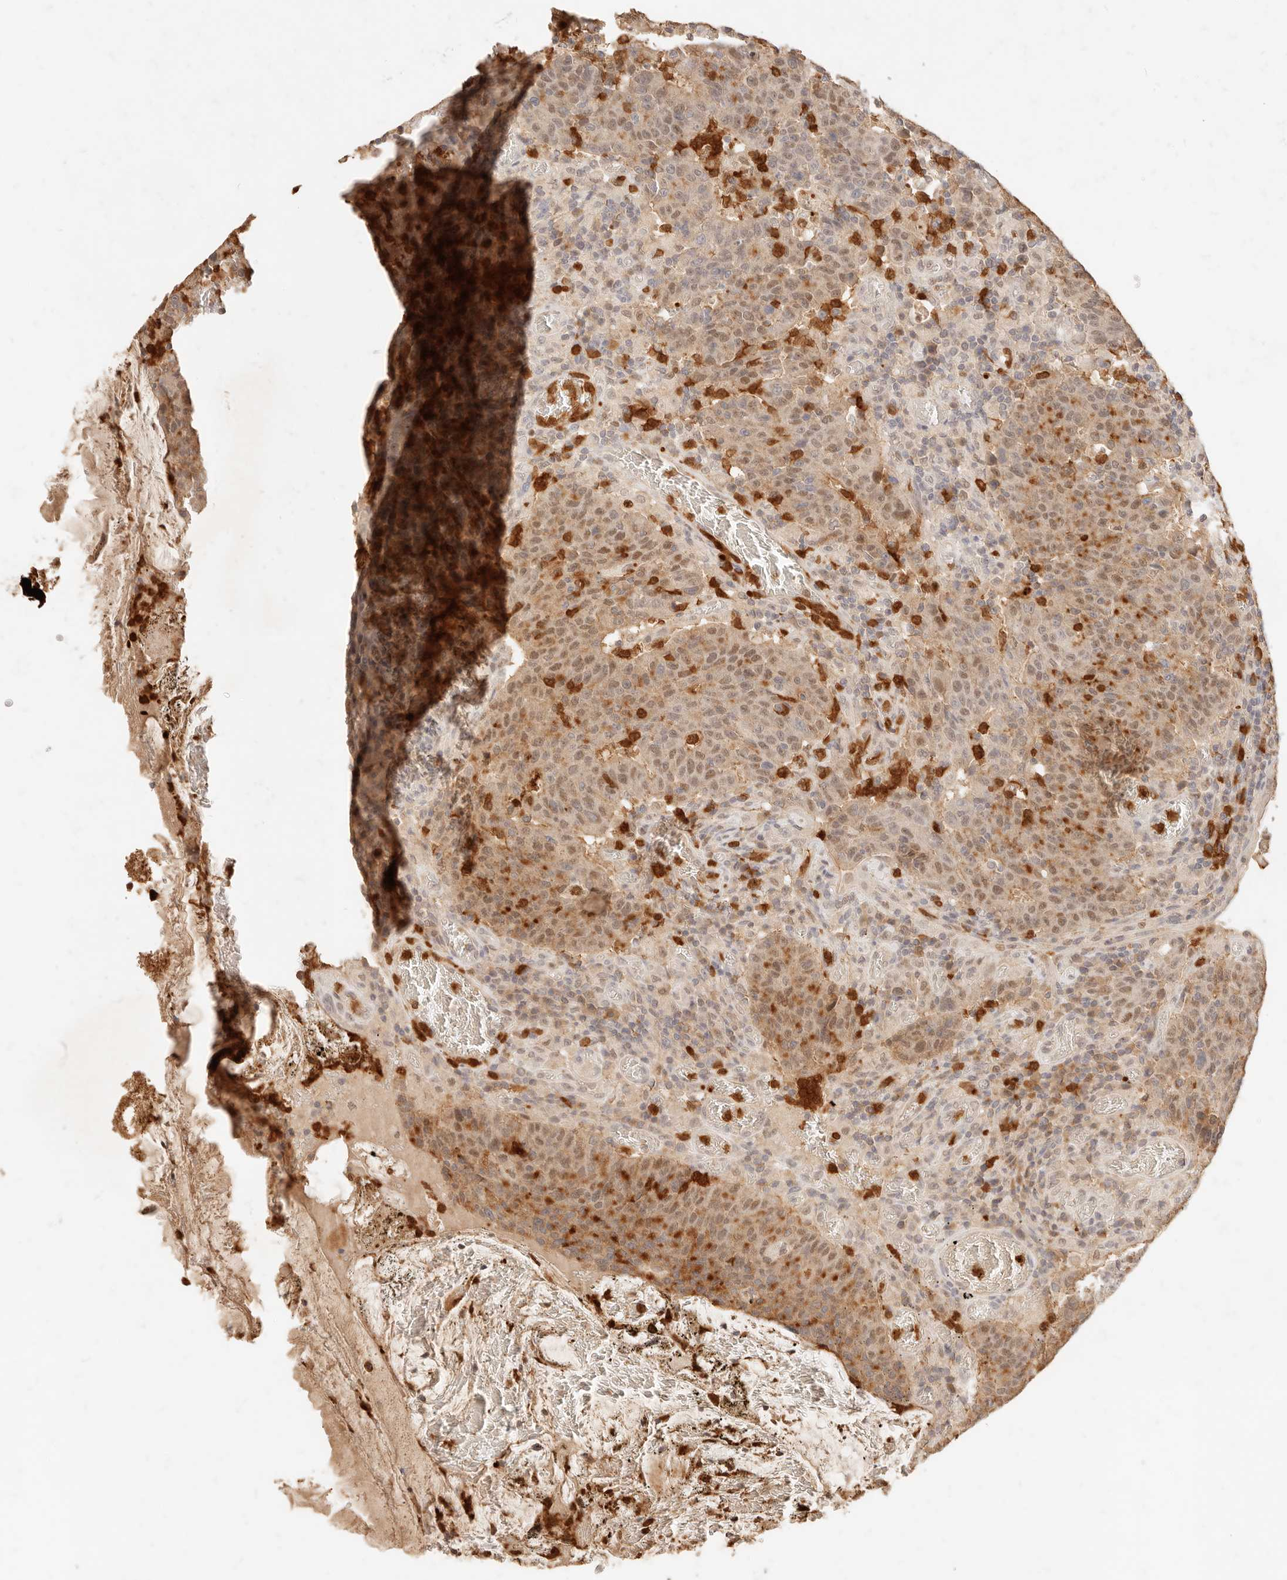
{"staining": {"intensity": "moderate", "quantity": "<25%", "location": "cytoplasmic/membranous,nuclear"}, "tissue": "colorectal cancer", "cell_type": "Tumor cells", "image_type": "cancer", "snomed": [{"axis": "morphology", "description": "Adenocarcinoma, NOS"}, {"axis": "topography", "description": "Colon"}], "caption": "Tumor cells exhibit low levels of moderate cytoplasmic/membranous and nuclear expression in about <25% of cells in human colorectal cancer (adenocarcinoma).", "gene": "TMTC2", "patient": {"sex": "female", "age": 75}}